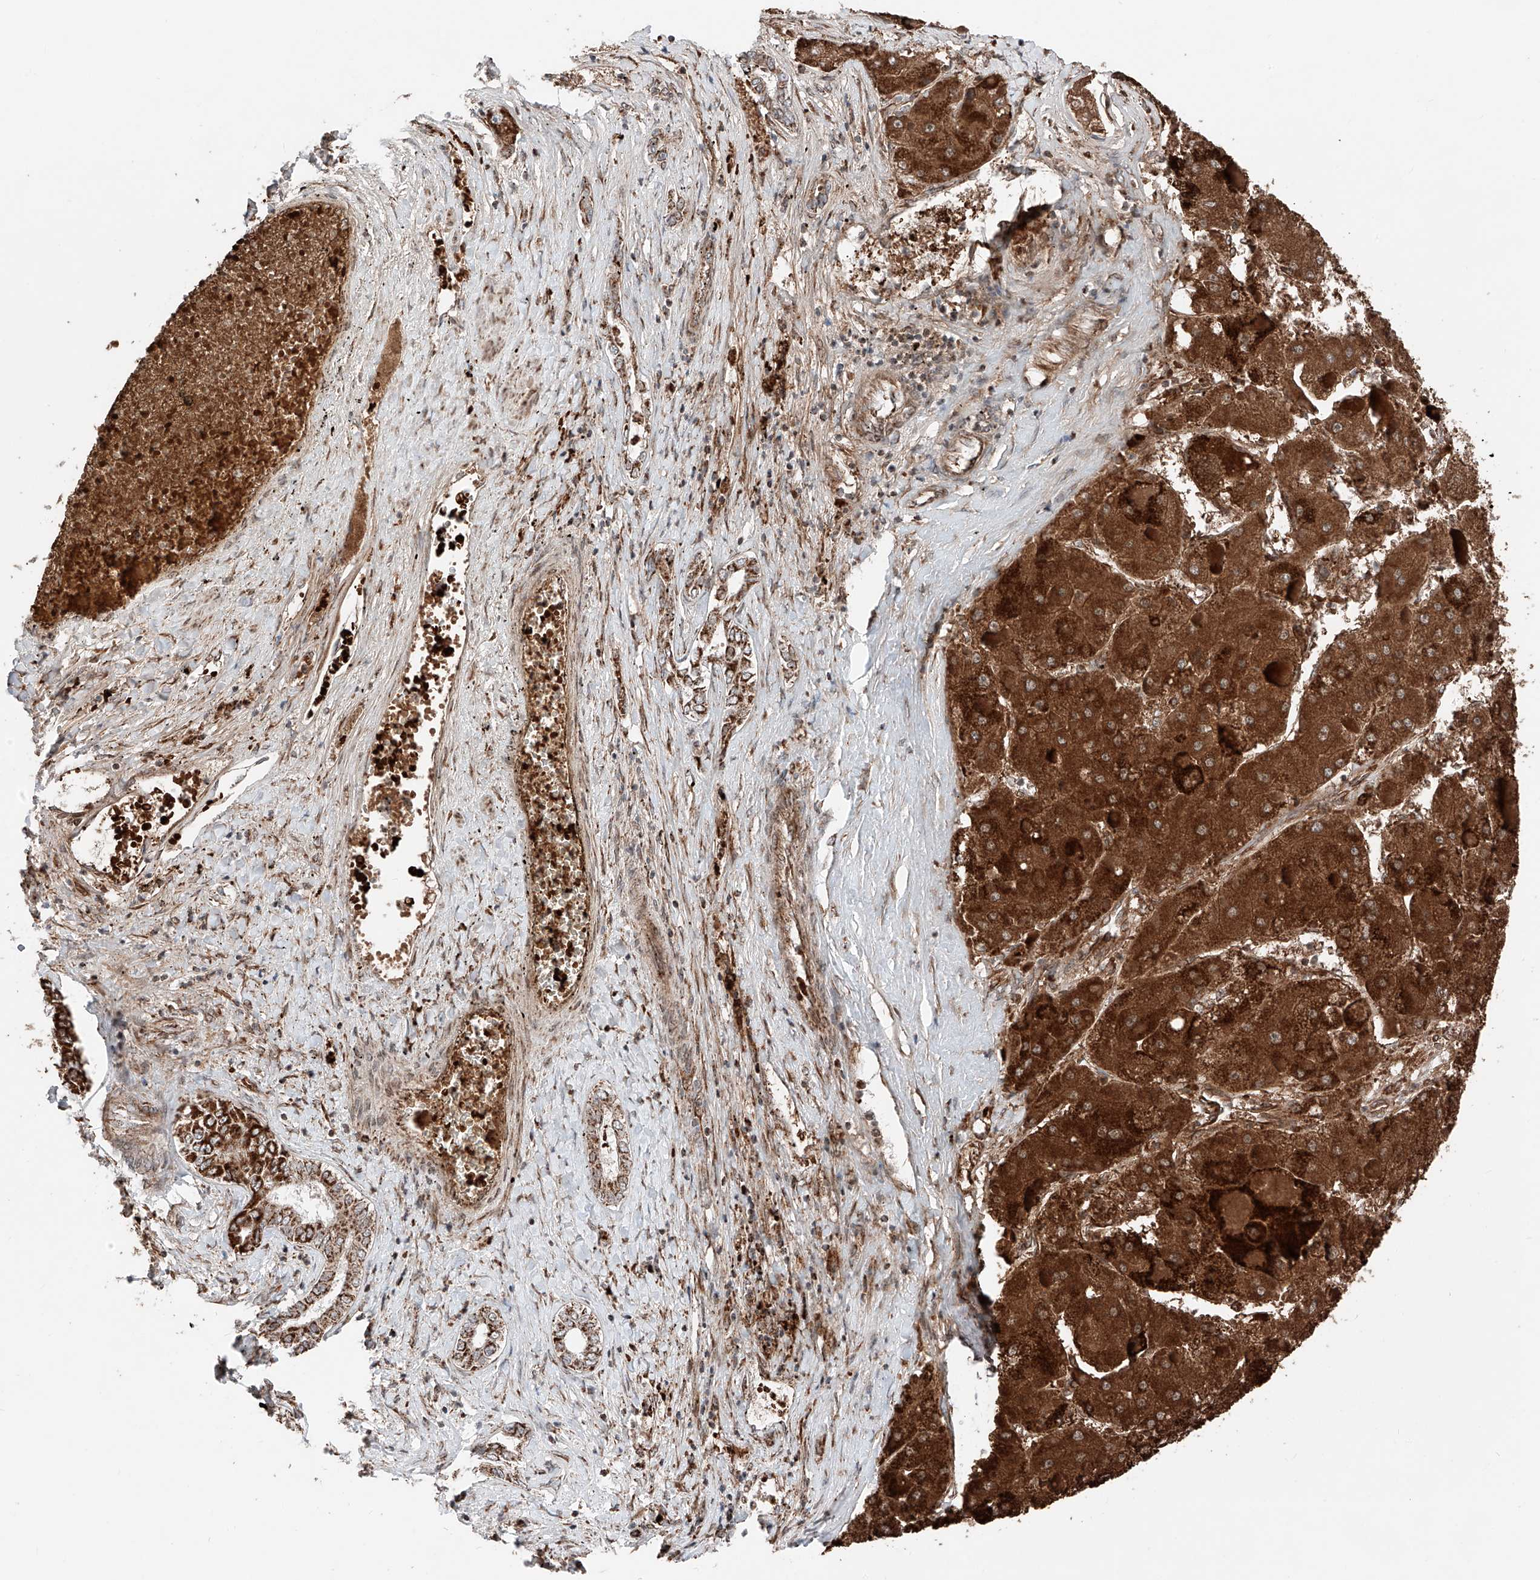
{"staining": {"intensity": "strong", "quantity": ">75%", "location": "cytoplasmic/membranous"}, "tissue": "liver cancer", "cell_type": "Tumor cells", "image_type": "cancer", "snomed": [{"axis": "morphology", "description": "Carcinoma, Hepatocellular, NOS"}, {"axis": "topography", "description": "Liver"}], "caption": "Immunohistochemistry (IHC) image of human hepatocellular carcinoma (liver) stained for a protein (brown), which exhibits high levels of strong cytoplasmic/membranous expression in approximately >75% of tumor cells.", "gene": "ZSCAN29", "patient": {"sex": "female", "age": 73}}